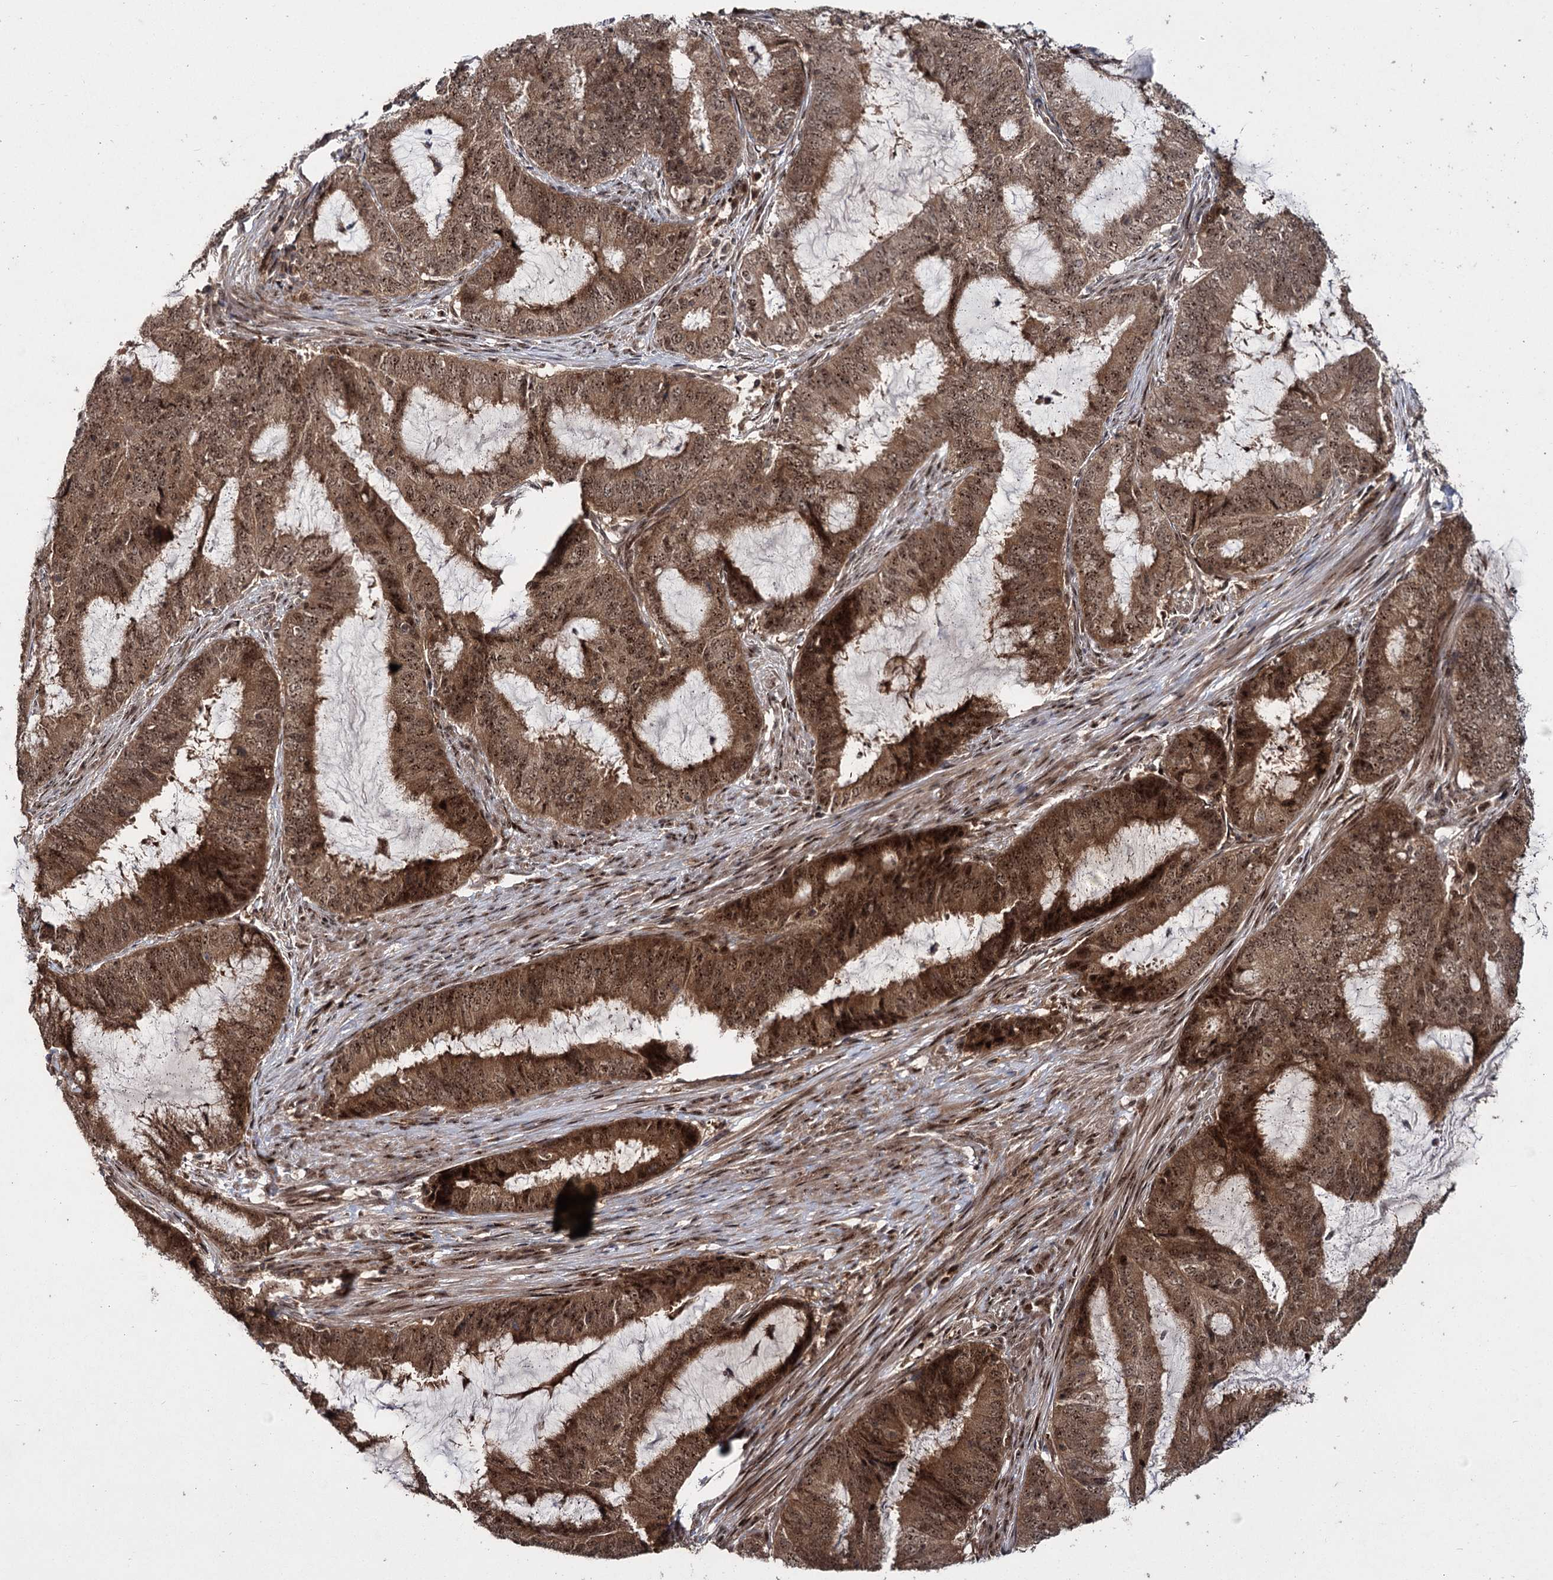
{"staining": {"intensity": "strong", "quantity": ">75%", "location": "cytoplasmic/membranous,nuclear"}, "tissue": "endometrial cancer", "cell_type": "Tumor cells", "image_type": "cancer", "snomed": [{"axis": "morphology", "description": "Adenocarcinoma, NOS"}, {"axis": "topography", "description": "Endometrium"}], "caption": "Human adenocarcinoma (endometrial) stained with a protein marker demonstrates strong staining in tumor cells.", "gene": "MKNK2", "patient": {"sex": "female", "age": 51}}